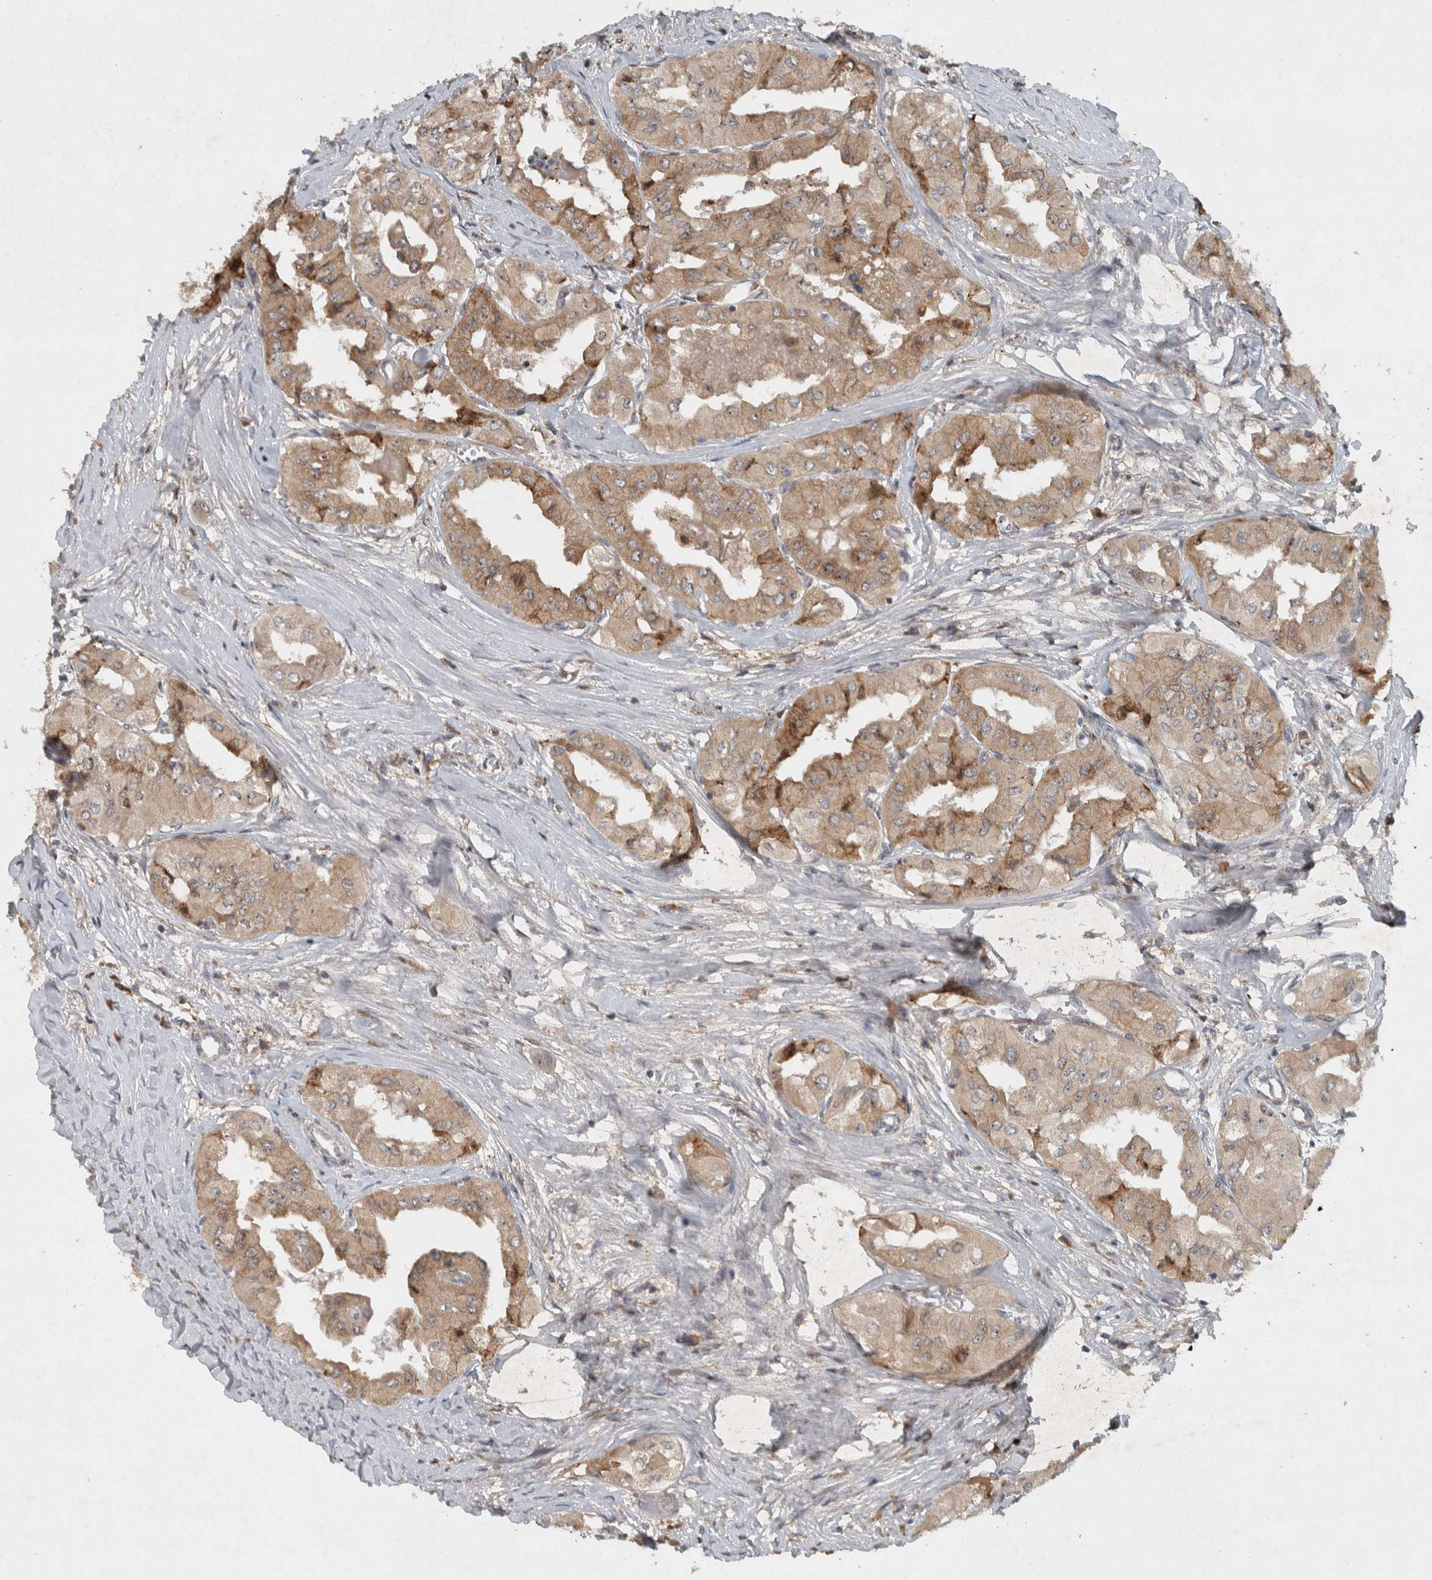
{"staining": {"intensity": "moderate", "quantity": "25%-75%", "location": "cytoplasmic/membranous,nuclear"}, "tissue": "thyroid cancer", "cell_type": "Tumor cells", "image_type": "cancer", "snomed": [{"axis": "morphology", "description": "Papillary adenocarcinoma, NOS"}, {"axis": "topography", "description": "Thyroid gland"}], "caption": "A brown stain labels moderate cytoplasmic/membranous and nuclear expression of a protein in papillary adenocarcinoma (thyroid) tumor cells.", "gene": "GPR137B", "patient": {"sex": "female", "age": 59}}